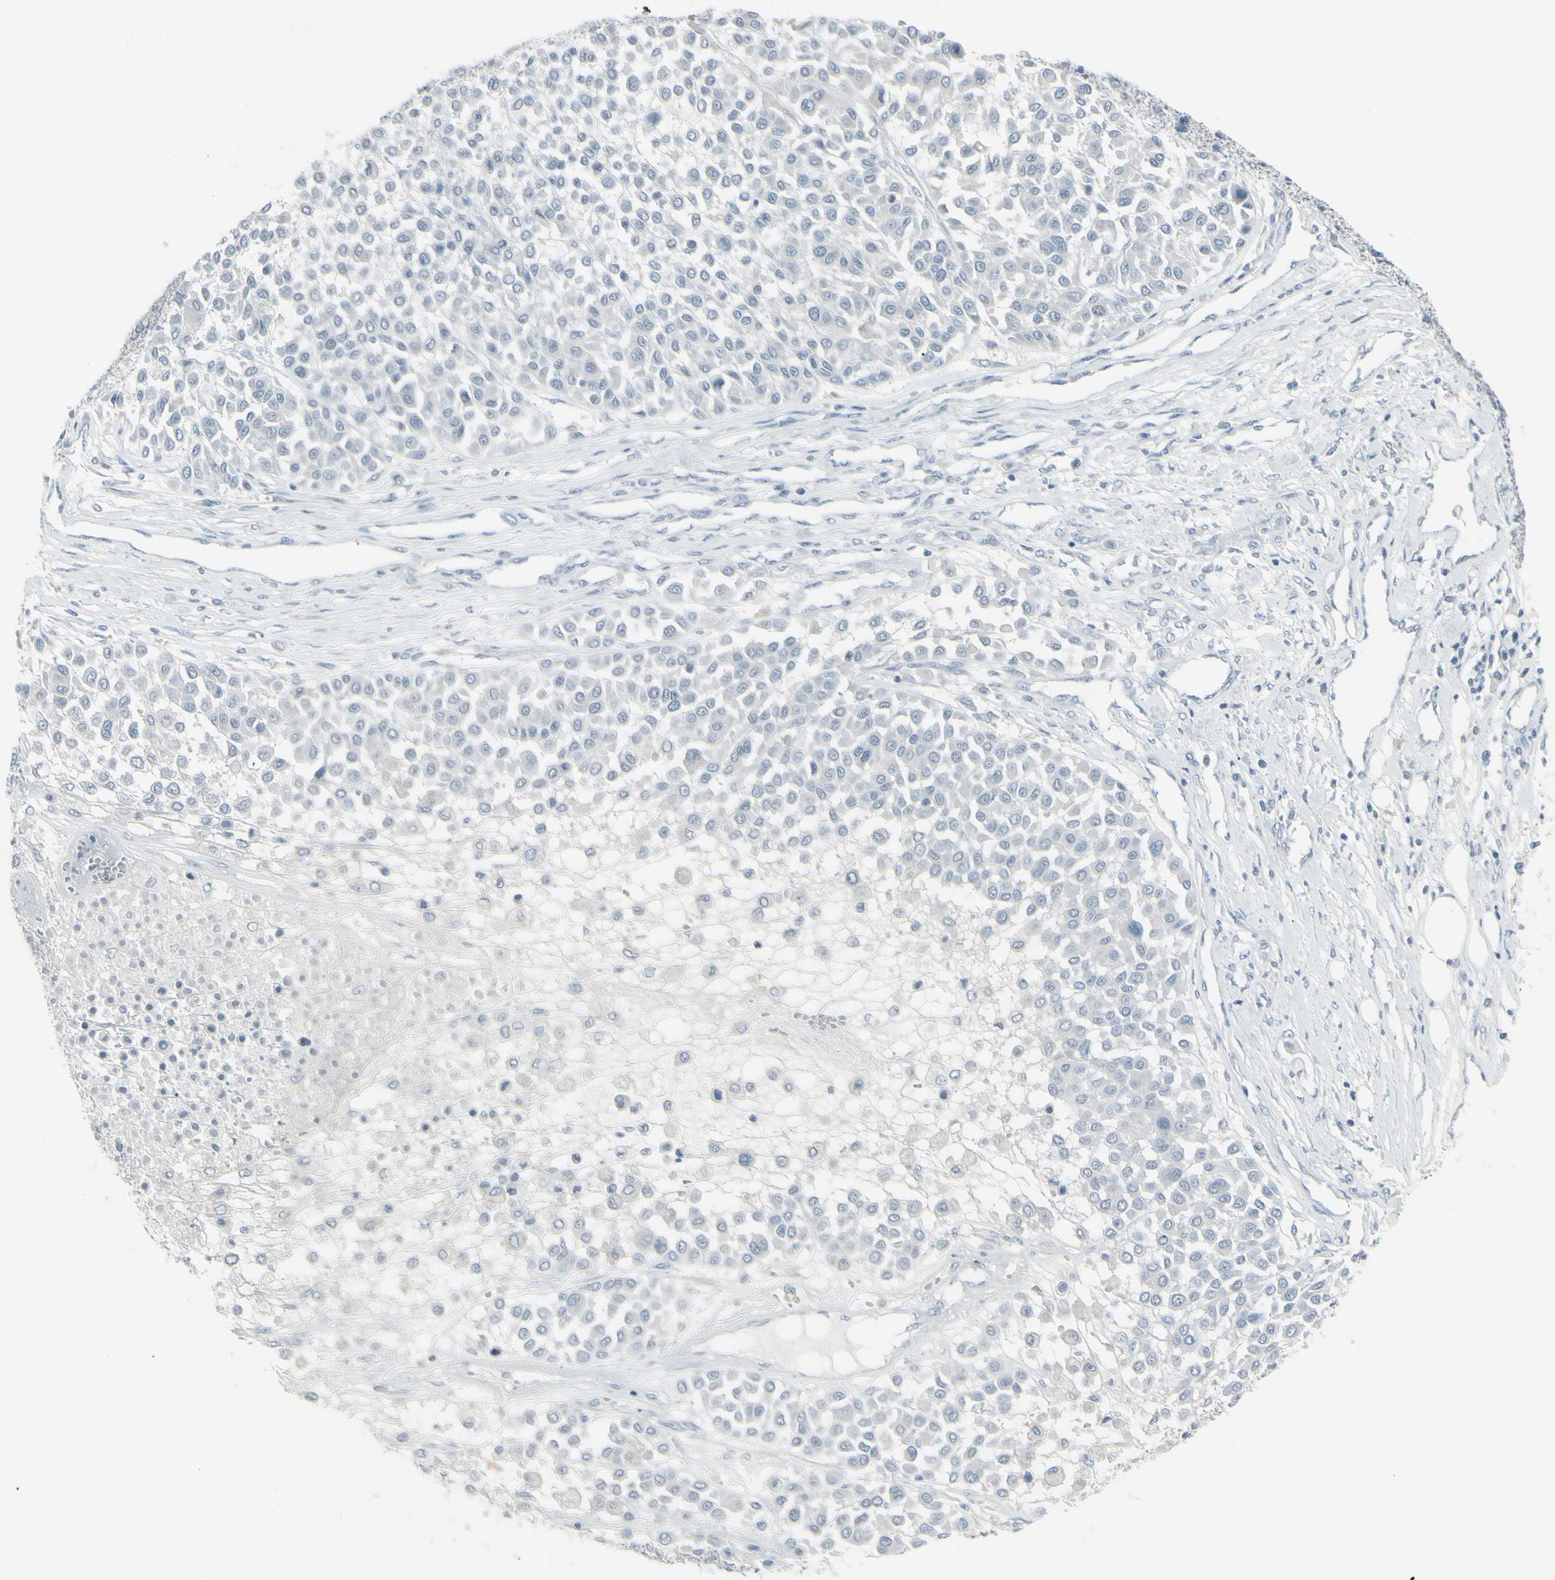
{"staining": {"intensity": "negative", "quantity": "none", "location": "none"}, "tissue": "melanoma", "cell_type": "Tumor cells", "image_type": "cancer", "snomed": [{"axis": "morphology", "description": "Malignant melanoma, Metastatic site"}, {"axis": "topography", "description": "Soft tissue"}], "caption": "Malignant melanoma (metastatic site) stained for a protein using IHC demonstrates no positivity tumor cells.", "gene": "RAB3A", "patient": {"sex": "male", "age": 41}}